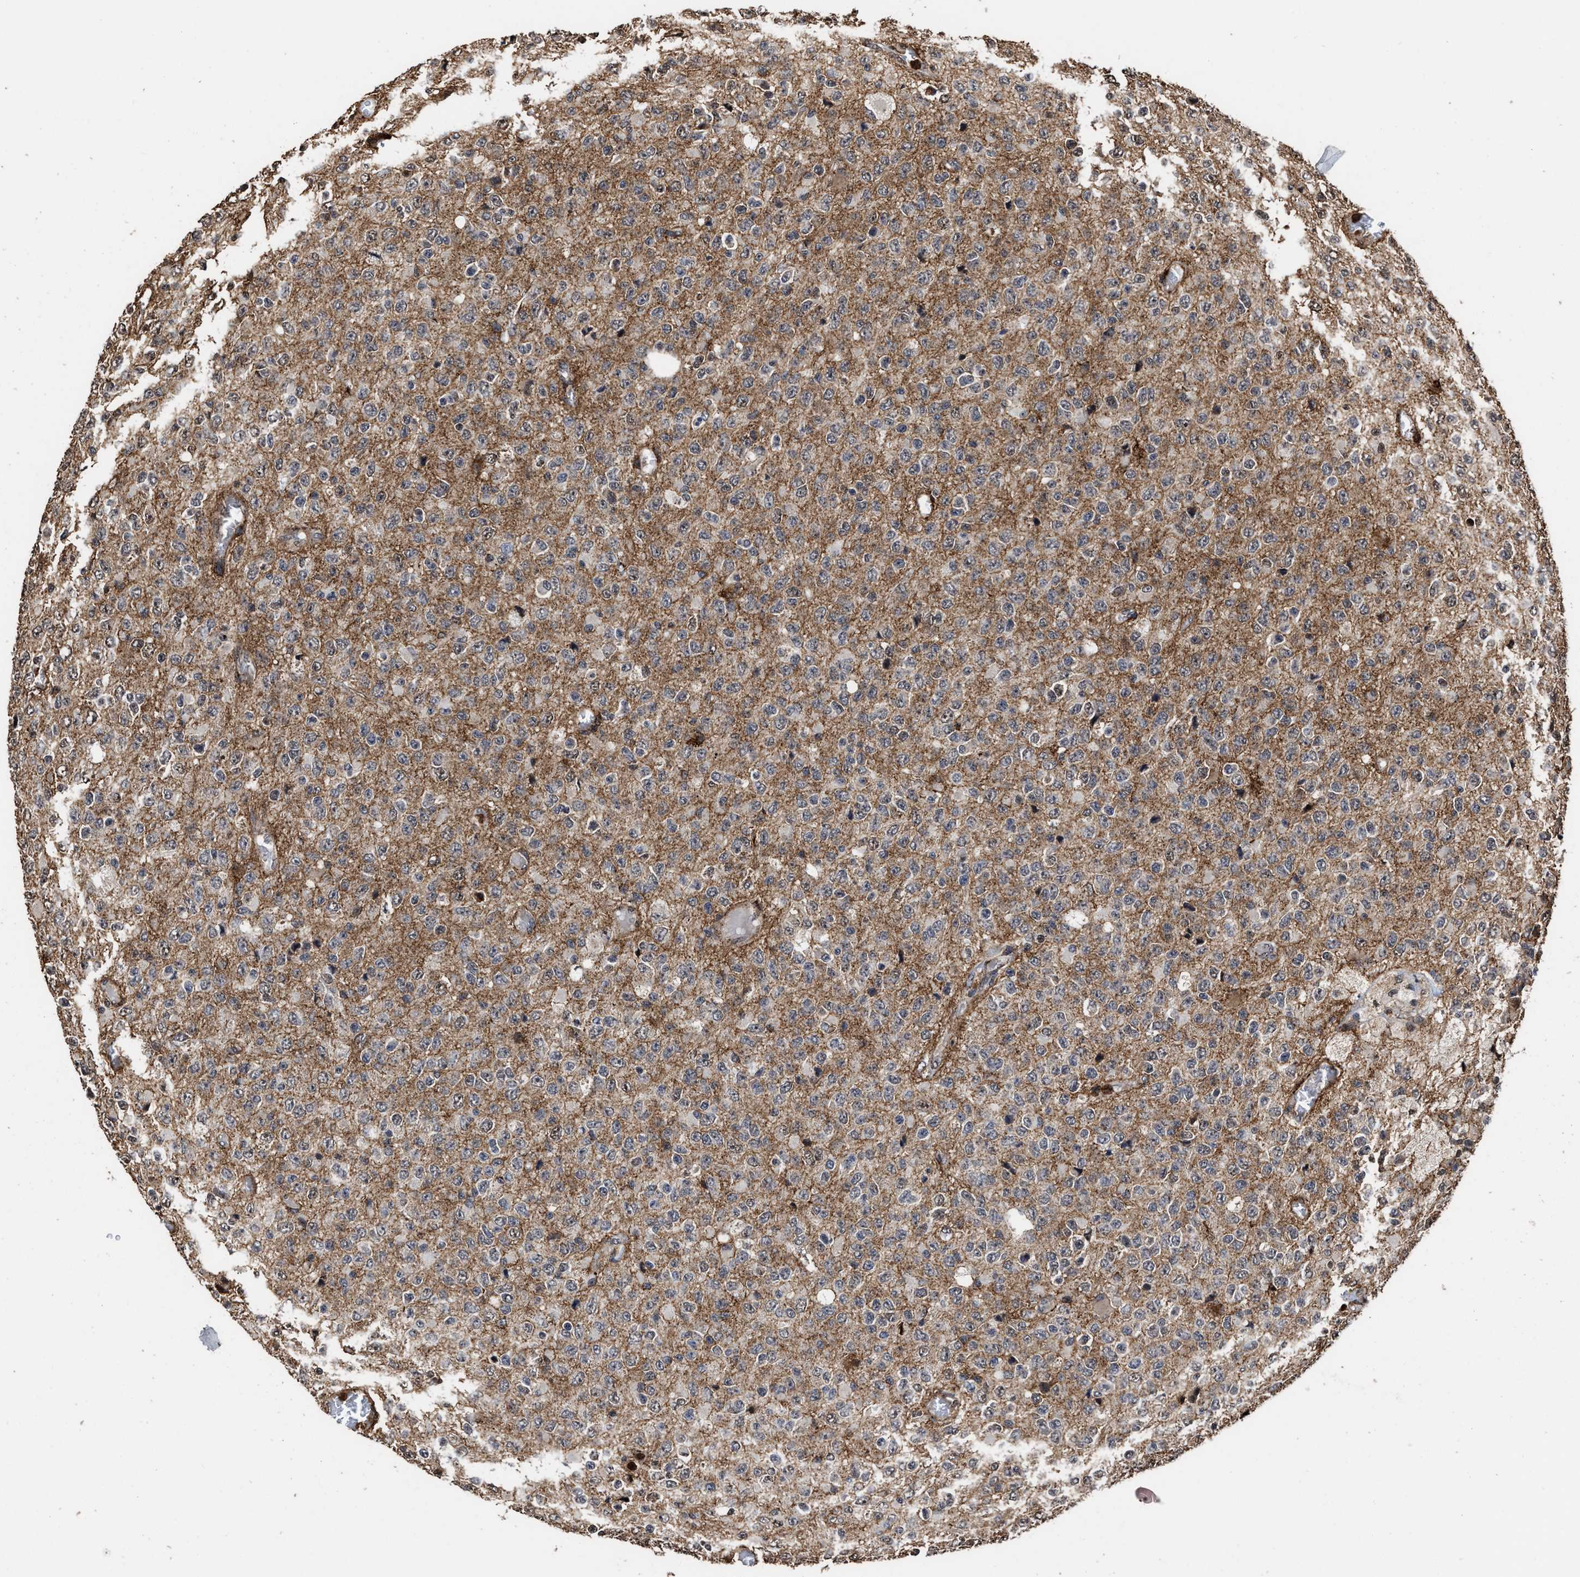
{"staining": {"intensity": "moderate", "quantity": "<25%", "location": "cytoplasmic/membranous"}, "tissue": "glioma", "cell_type": "Tumor cells", "image_type": "cancer", "snomed": [{"axis": "morphology", "description": "Glioma, malignant, High grade"}, {"axis": "topography", "description": "pancreas cauda"}], "caption": "The micrograph displays immunohistochemical staining of glioma. There is moderate cytoplasmic/membranous positivity is appreciated in approximately <25% of tumor cells. Ihc stains the protein of interest in brown and the nuclei are stained blue.", "gene": "SEPTIN2", "patient": {"sex": "male", "age": 60}}